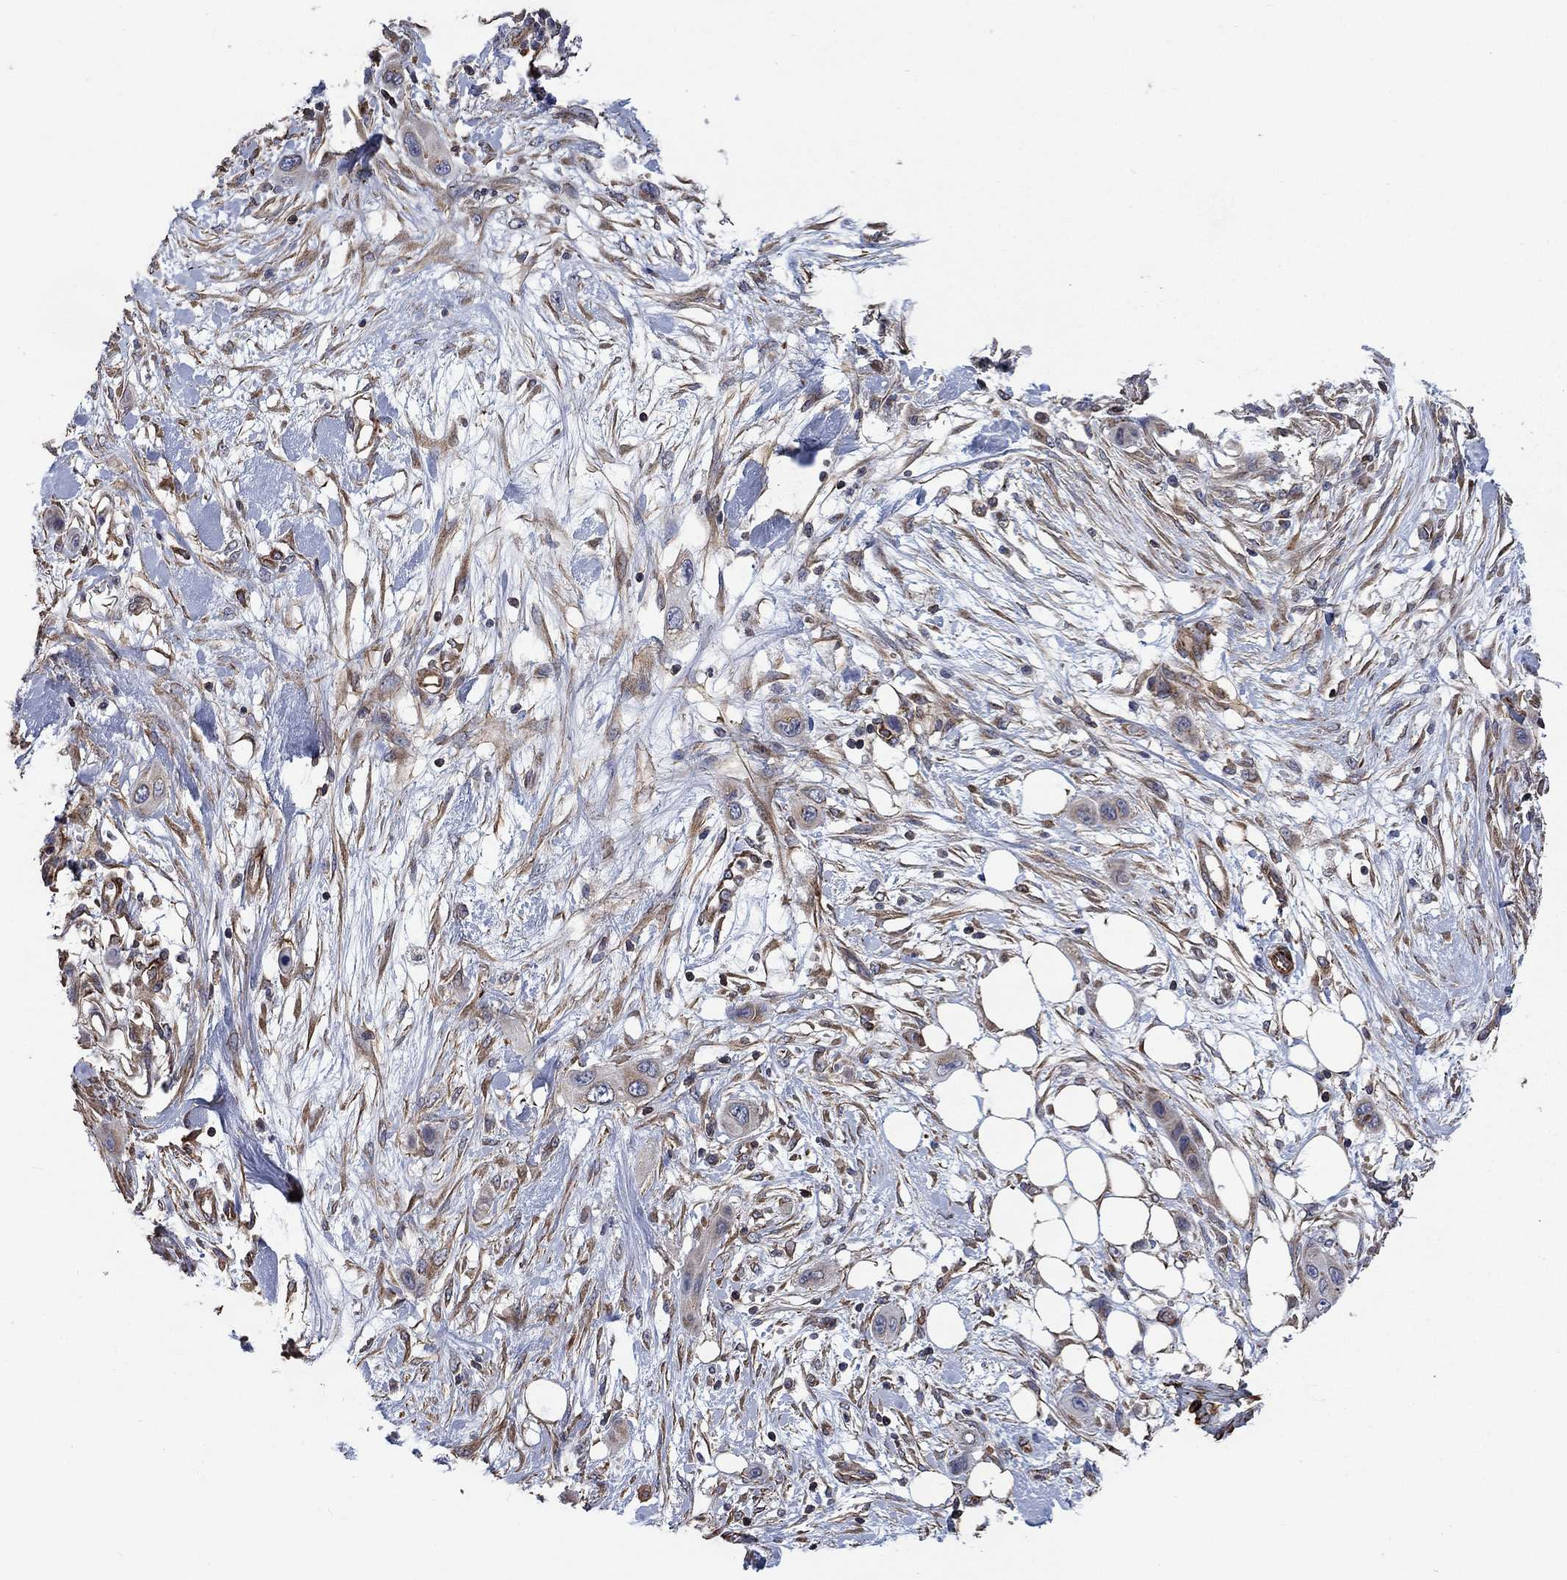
{"staining": {"intensity": "weak", "quantity": "<25%", "location": "cytoplasmic/membranous"}, "tissue": "skin cancer", "cell_type": "Tumor cells", "image_type": "cancer", "snomed": [{"axis": "morphology", "description": "Squamous cell carcinoma, NOS"}, {"axis": "topography", "description": "Skin"}], "caption": "There is no significant positivity in tumor cells of skin squamous cell carcinoma.", "gene": "NDUFC1", "patient": {"sex": "male", "age": 79}}